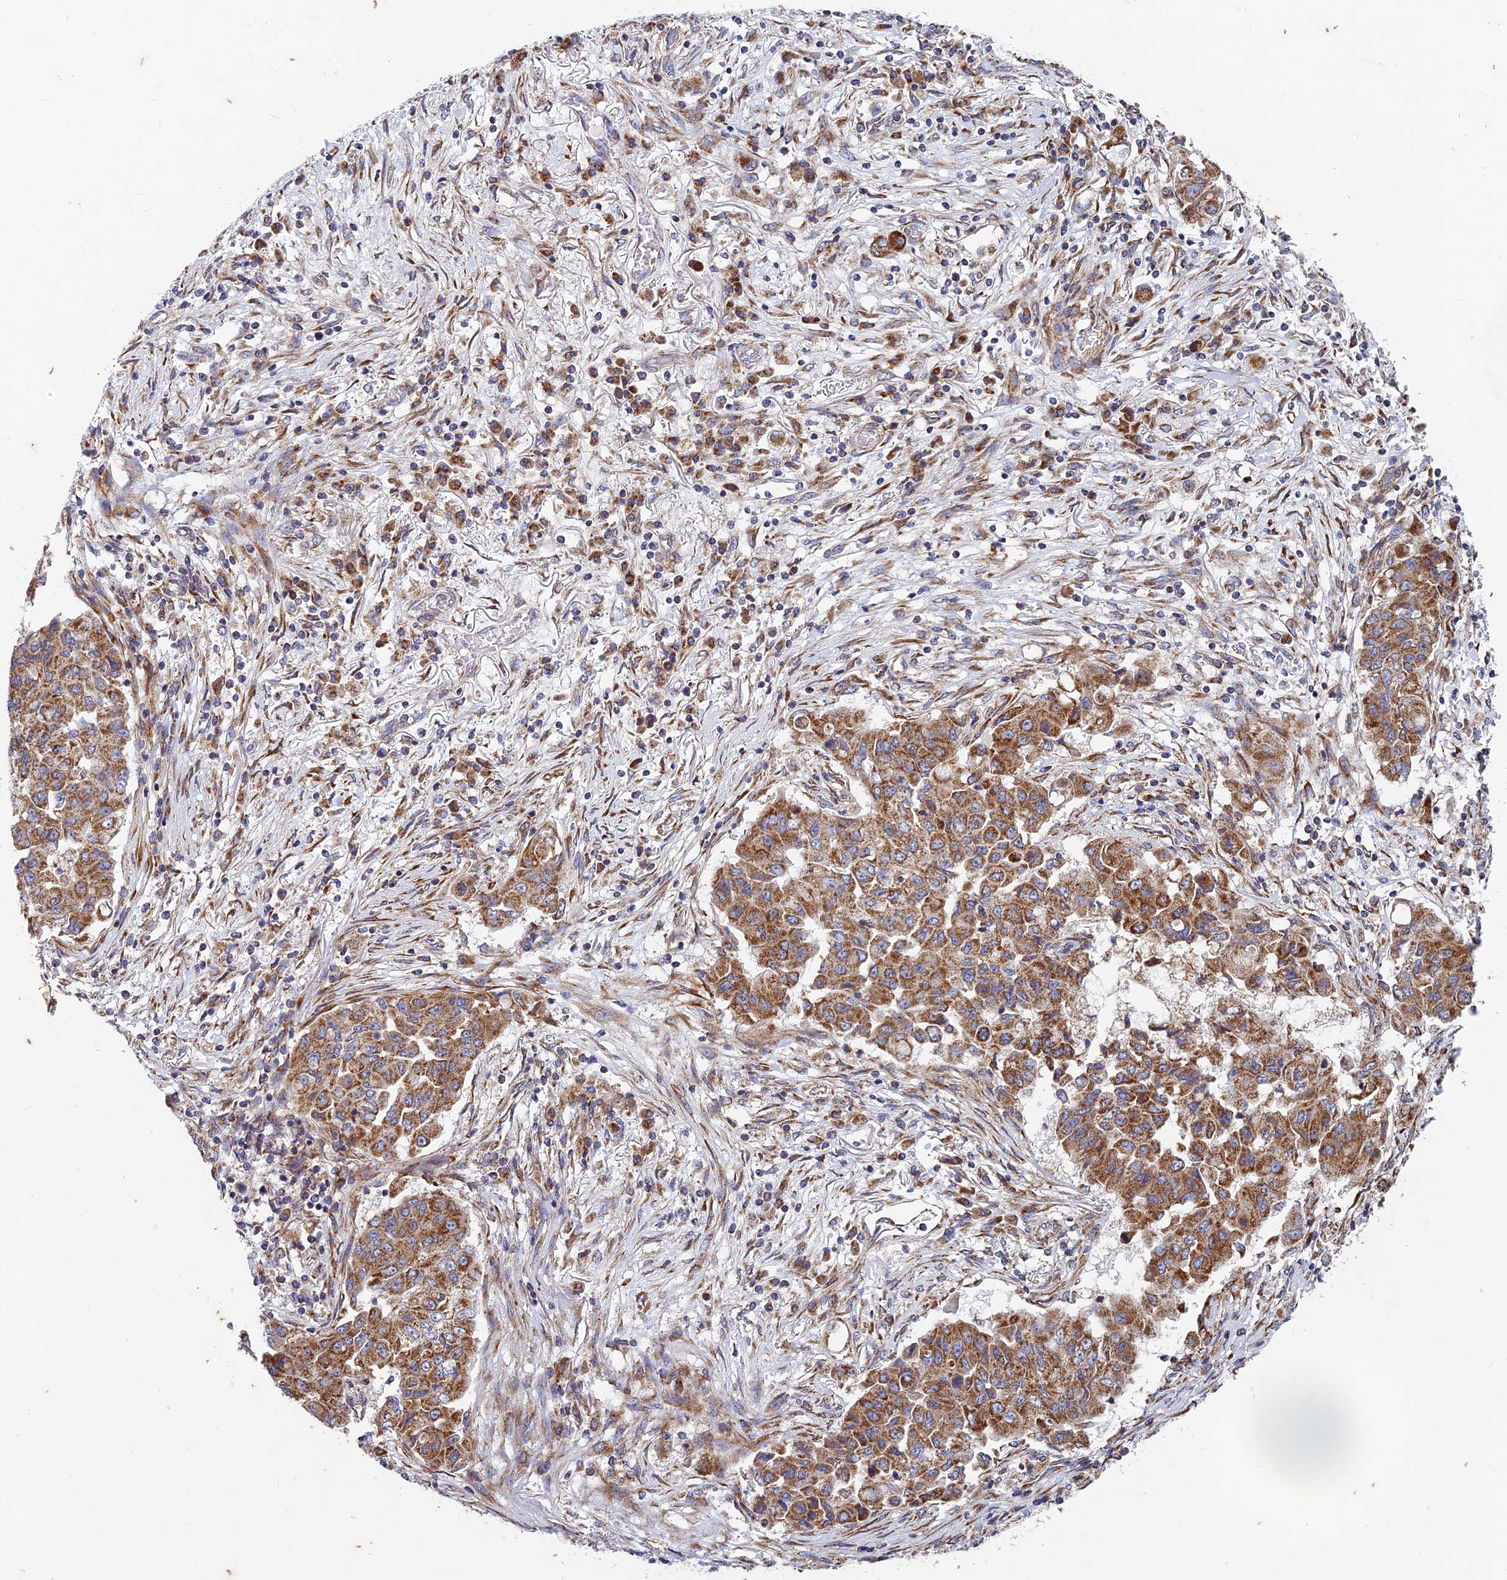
{"staining": {"intensity": "moderate", "quantity": ">75%", "location": "cytoplasmic/membranous"}, "tissue": "lung cancer", "cell_type": "Tumor cells", "image_type": "cancer", "snomed": [{"axis": "morphology", "description": "Squamous cell carcinoma, NOS"}, {"axis": "topography", "description": "Lung"}], "caption": "Immunohistochemistry (IHC) staining of squamous cell carcinoma (lung), which exhibits medium levels of moderate cytoplasmic/membranous staining in about >75% of tumor cells indicating moderate cytoplasmic/membranous protein positivity. The staining was performed using DAB (brown) for protein detection and nuclei were counterstained in hematoxylin (blue).", "gene": "AP4S1", "patient": {"sex": "male", "age": 74}}